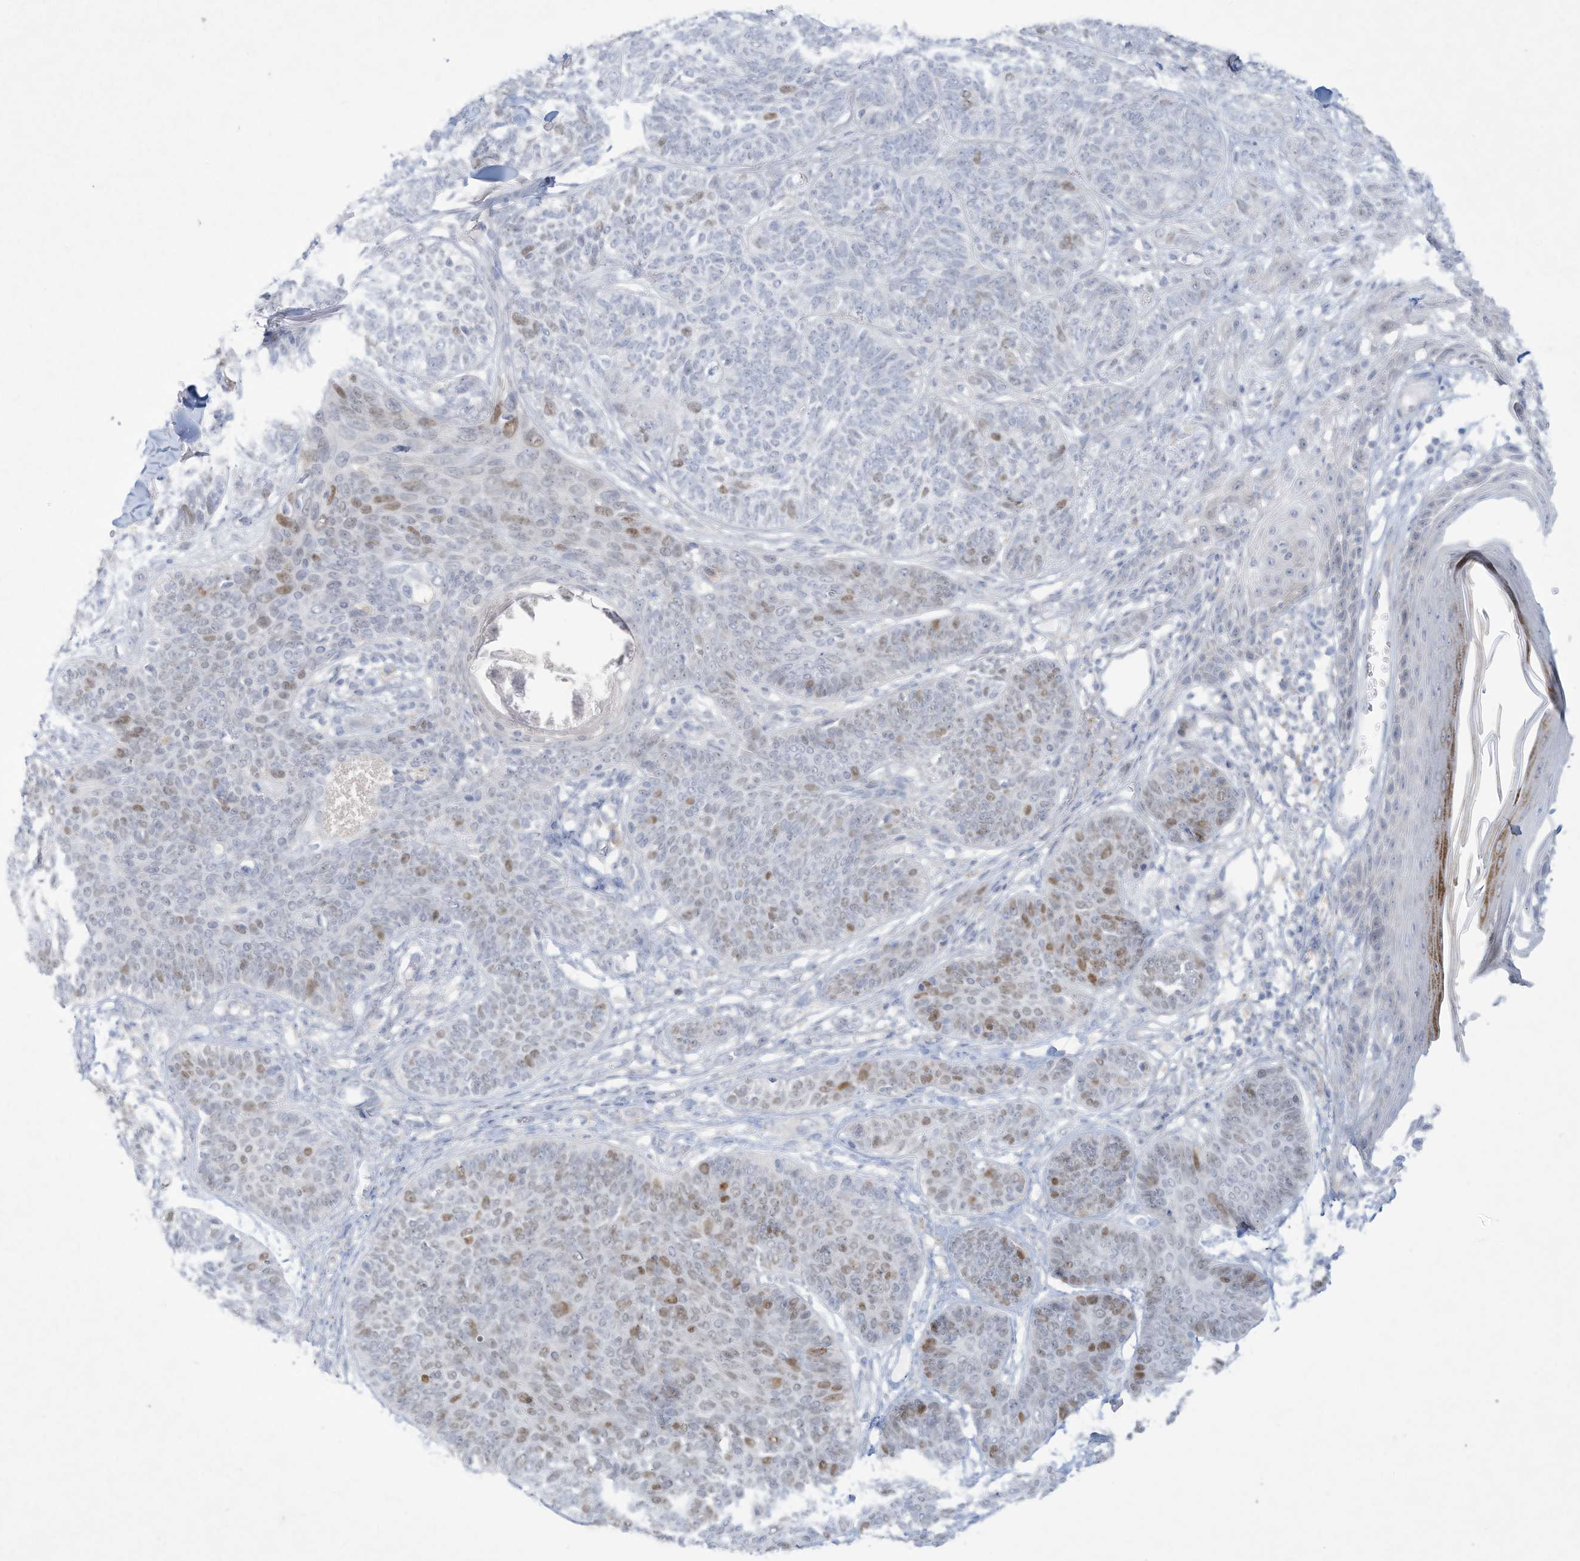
{"staining": {"intensity": "moderate", "quantity": "<25%", "location": "nuclear"}, "tissue": "skin cancer", "cell_type": "Tumor cells", "image_type": "cancer", "snomed": [{"axis": "morphology", "description": "Basal cell carcinoma"}, {"axis": "topography", "description": "Skin"}], "caption": "Immunohistochemistry micrograph of skin cancer stained for a protein (brown), which displays low levels of moderate nuclear positivity in about <25% of tumor cells.", "gene": "PAX6", "patient": {"sex": "male", "age": 85}}